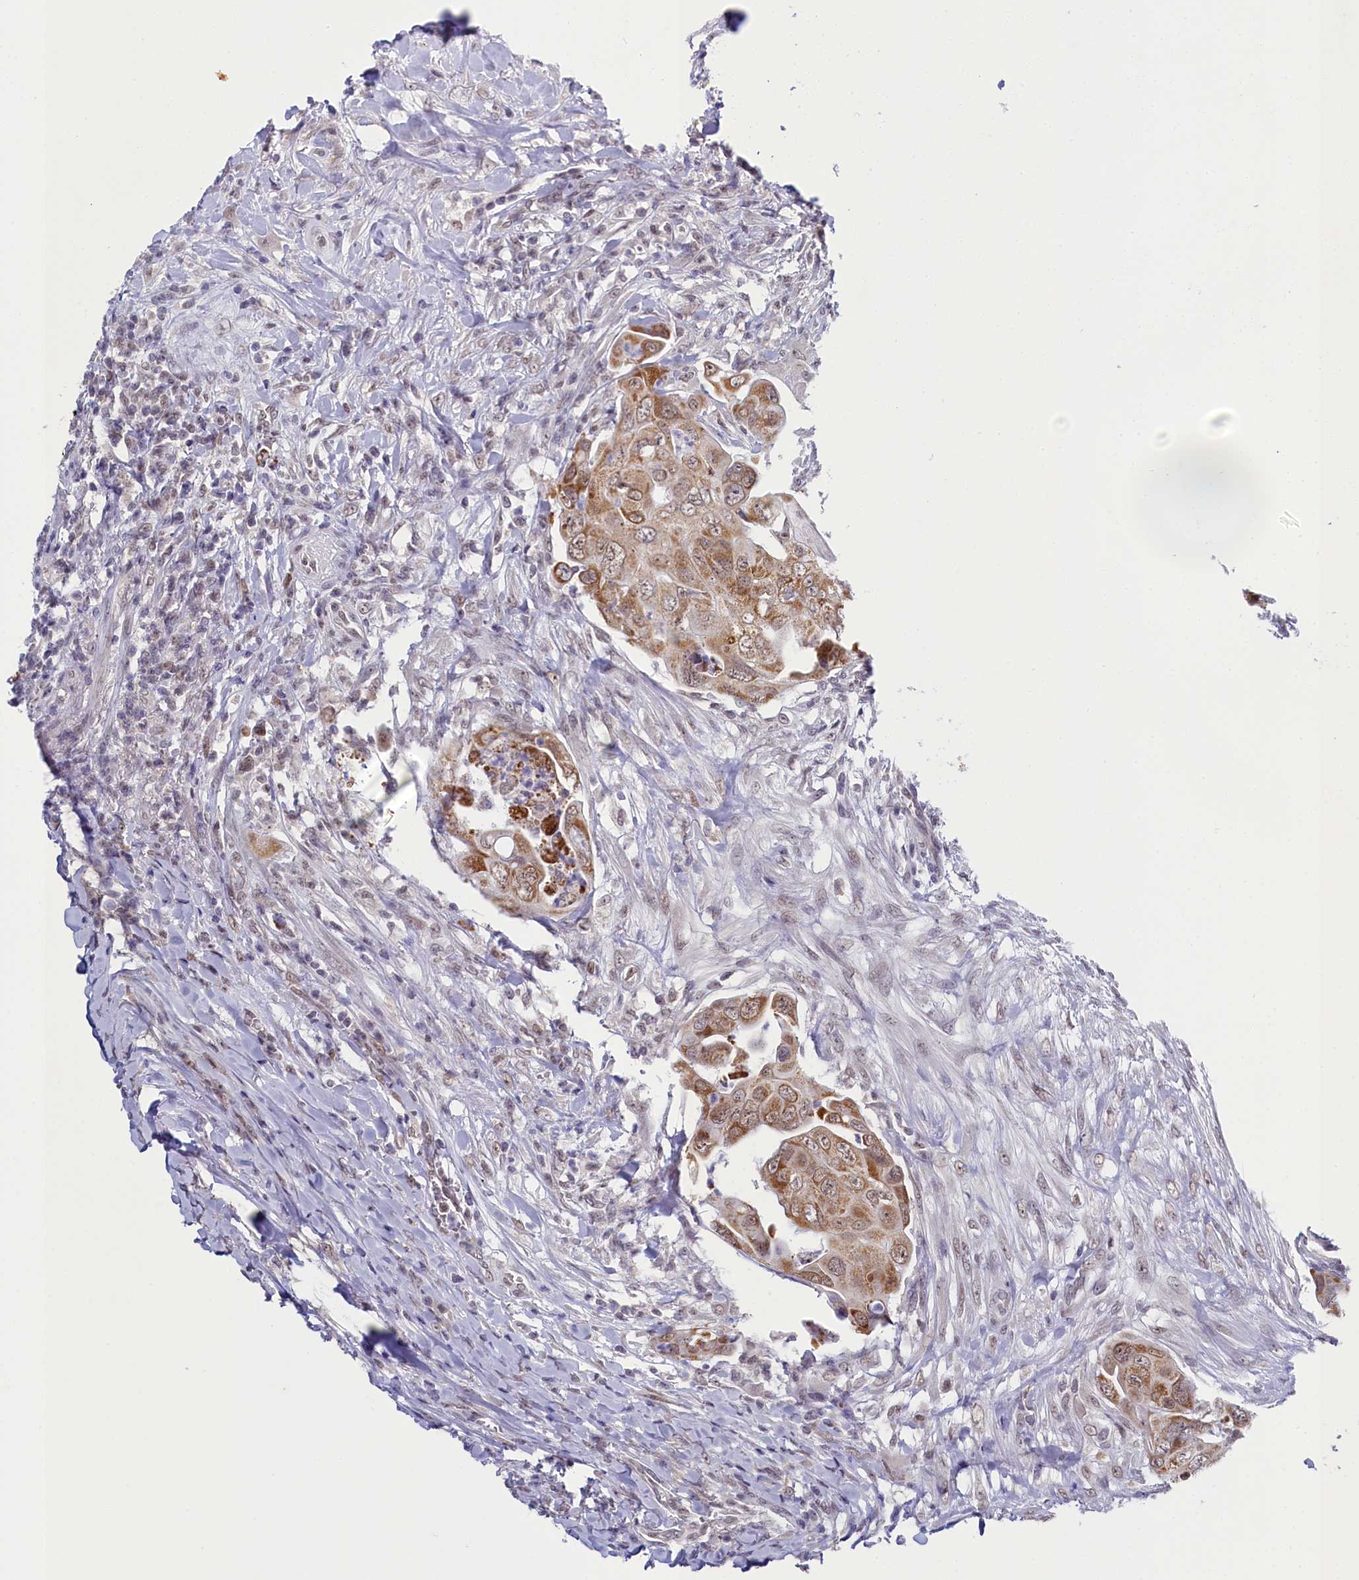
{"staining": {"intensity": "moderate", "quantity": ">75%", "location": "cytoplasmic/membranous,nuclear"}, "tissue": "colorectal cancer", "cell_type": "Tumor cells", "image_type": "cancer", "snomed": [{"axis": "morphology", "description": "Adenocarcinoma, NOS"}, {"axis": "topography", "description": "Rectum"}], "caption": "Colorectal cancer tissue shows moderate cytoplasmic/membranous and nuclear expression in about >75% of tumor cells, visualized by immunohistochemistry.", "gene": "PPHLN1", "patient": {"sex": "male", "age": 63}}